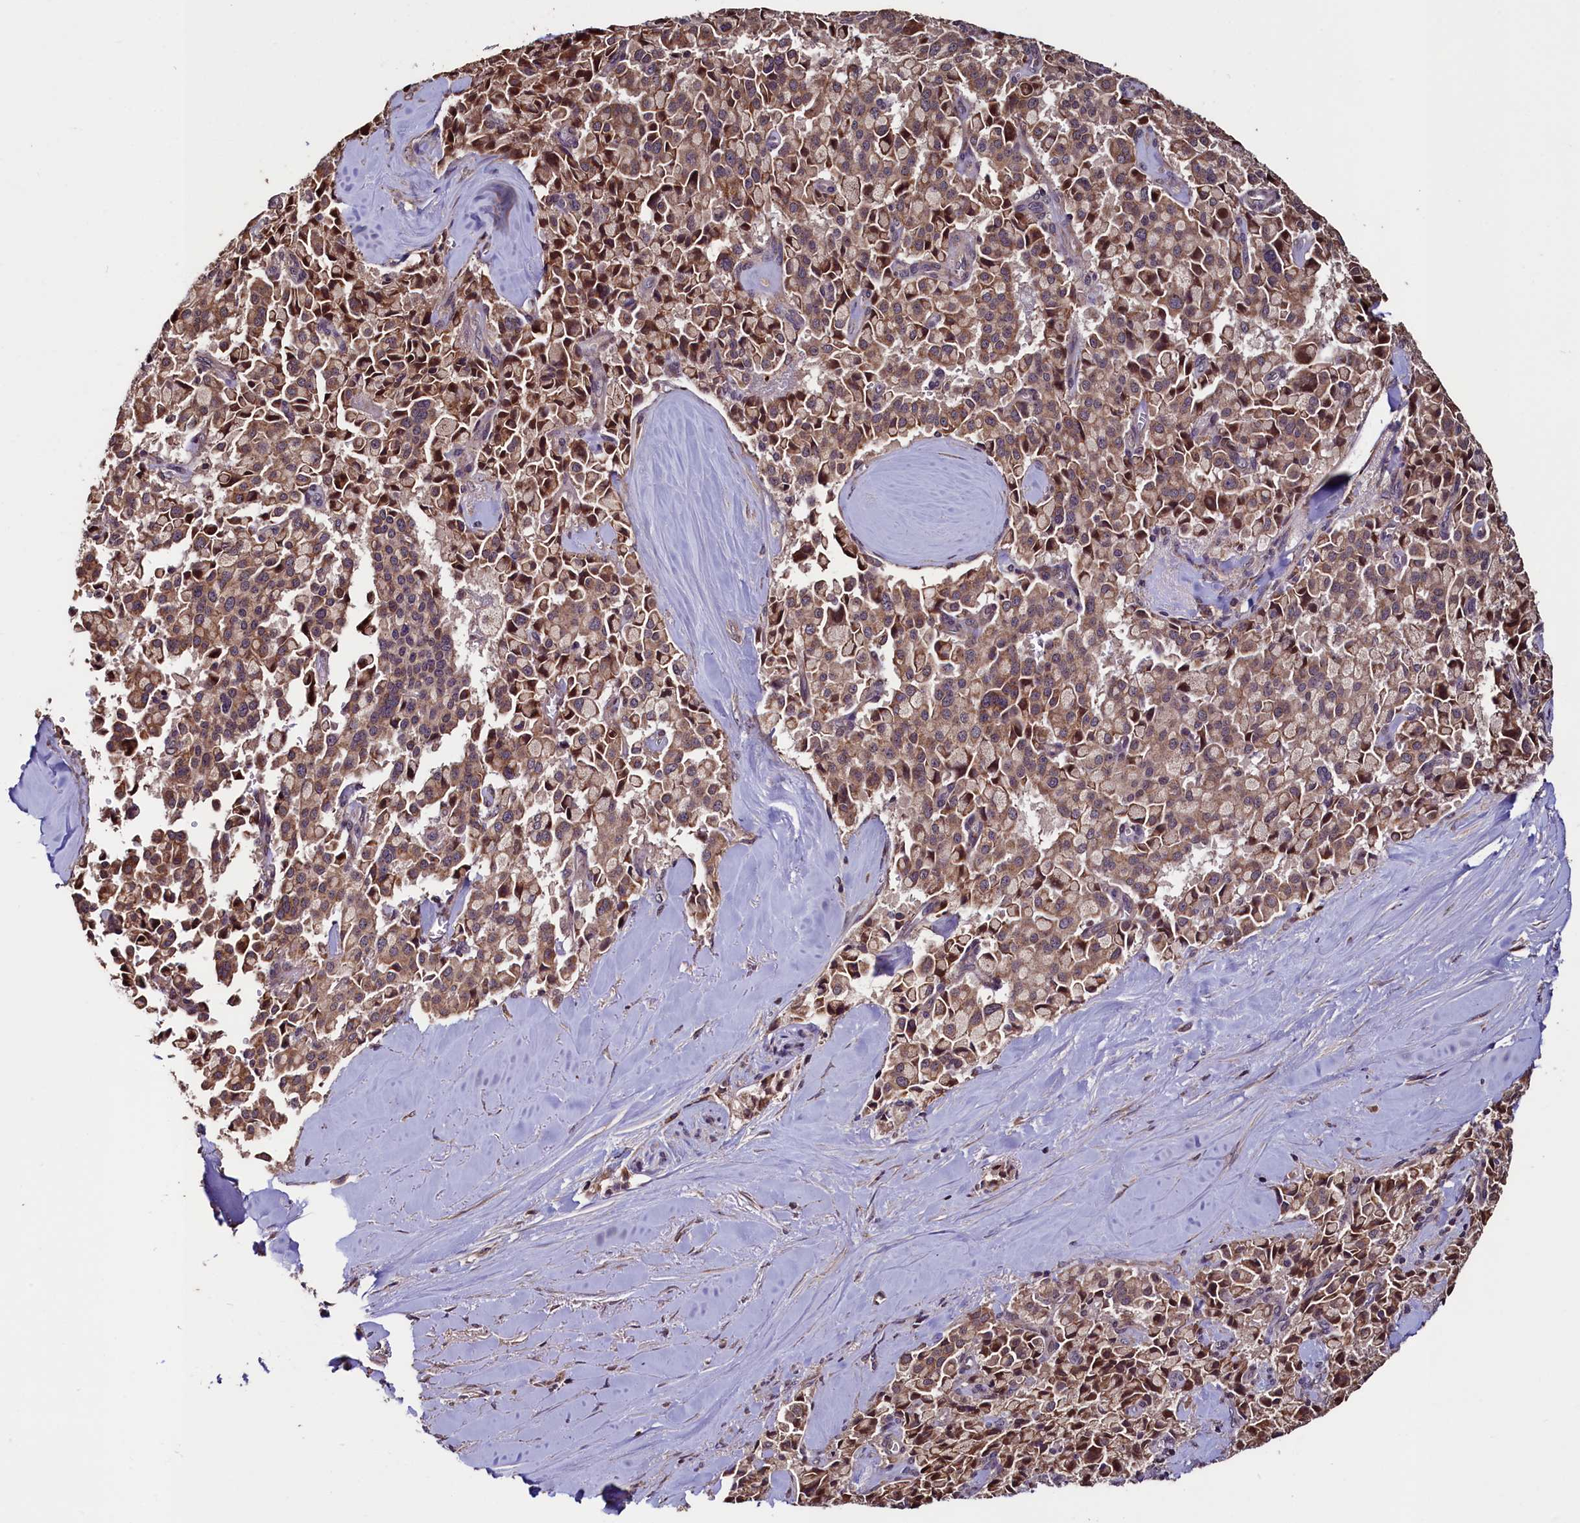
{"staining": {"intensity": "moderate", "quantity": ">75%", "location": "cytoplasmic/membranous"}, "tissue": "pancreatic cancer", "cell_type": "Tumor cells", "image_type": "cancer", "snomed": [{"axis": "morphology", "description": "Adenocarcinoma, NOS"}, {"axis": "topography", "description": "Pancreas"}], "caption": "Tumor cells exhibit moderate cytoplasmic/membranous positivity in about >75% of cells in pancreatic adenocarcinoma.", "gene": "RBFA", "patient": {"sex": "male", "age": 65}}